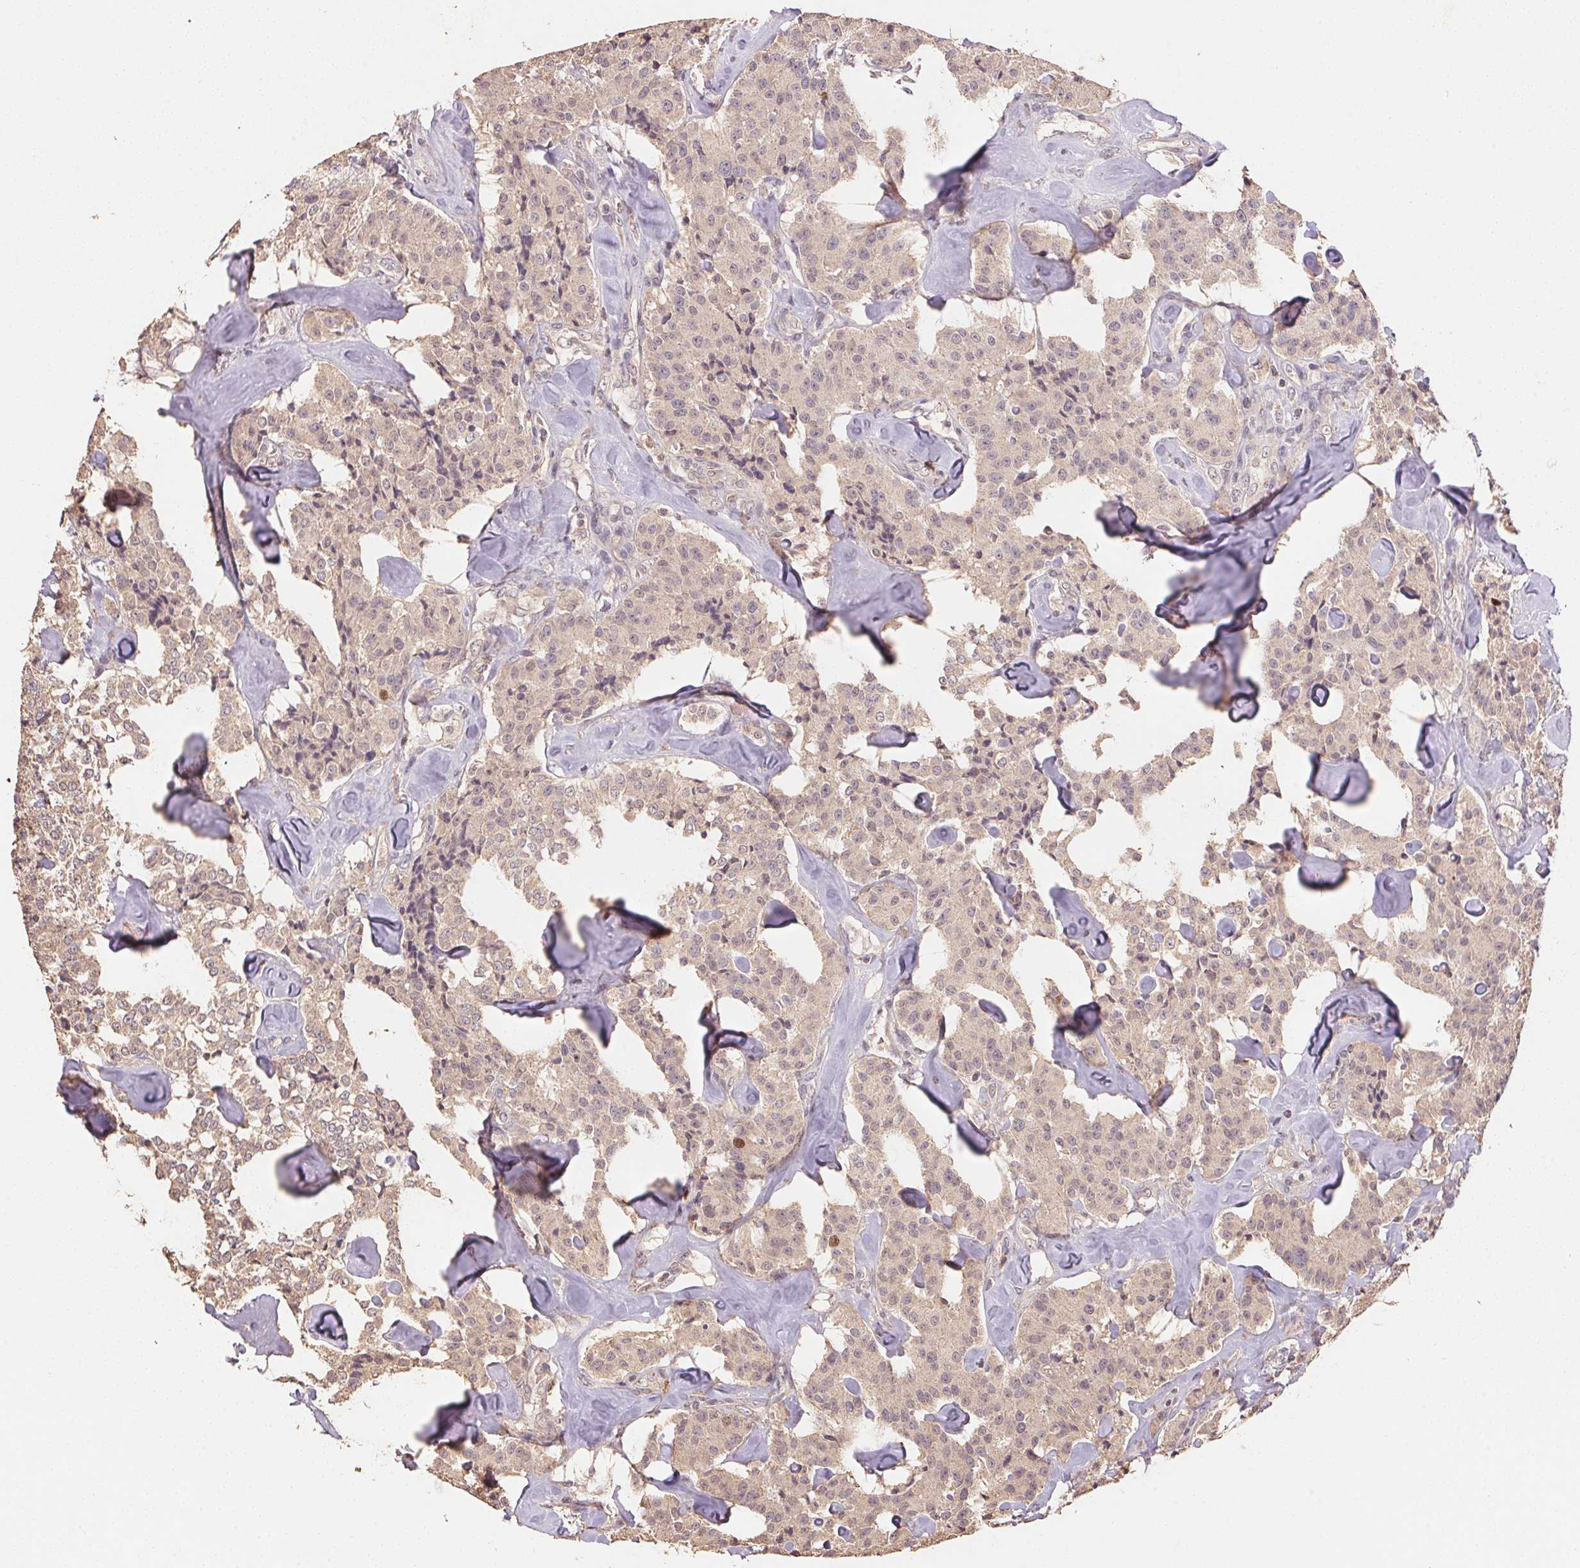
{"staining": {"intensity": "weak", "quantity": "25%-75%", "location": "cytoplasmic/membranous"}, "tissue": "carcinoid", "cell_type": "Tumor cells", "image_type": "cancer", "snomed": [{"axis": "morphology", "description": "Carcinoid, malignant, NOS"}, {"axis": "topography", "description": "Pancreas"}], "caption": "Protein expression analysis of human carcinoid reveals weak cytoplasmic/membranous staining in approximately 25%-75% of tumor cells.", "gene": "CENPF", "patient": {"sex": "male", "age": 41}}